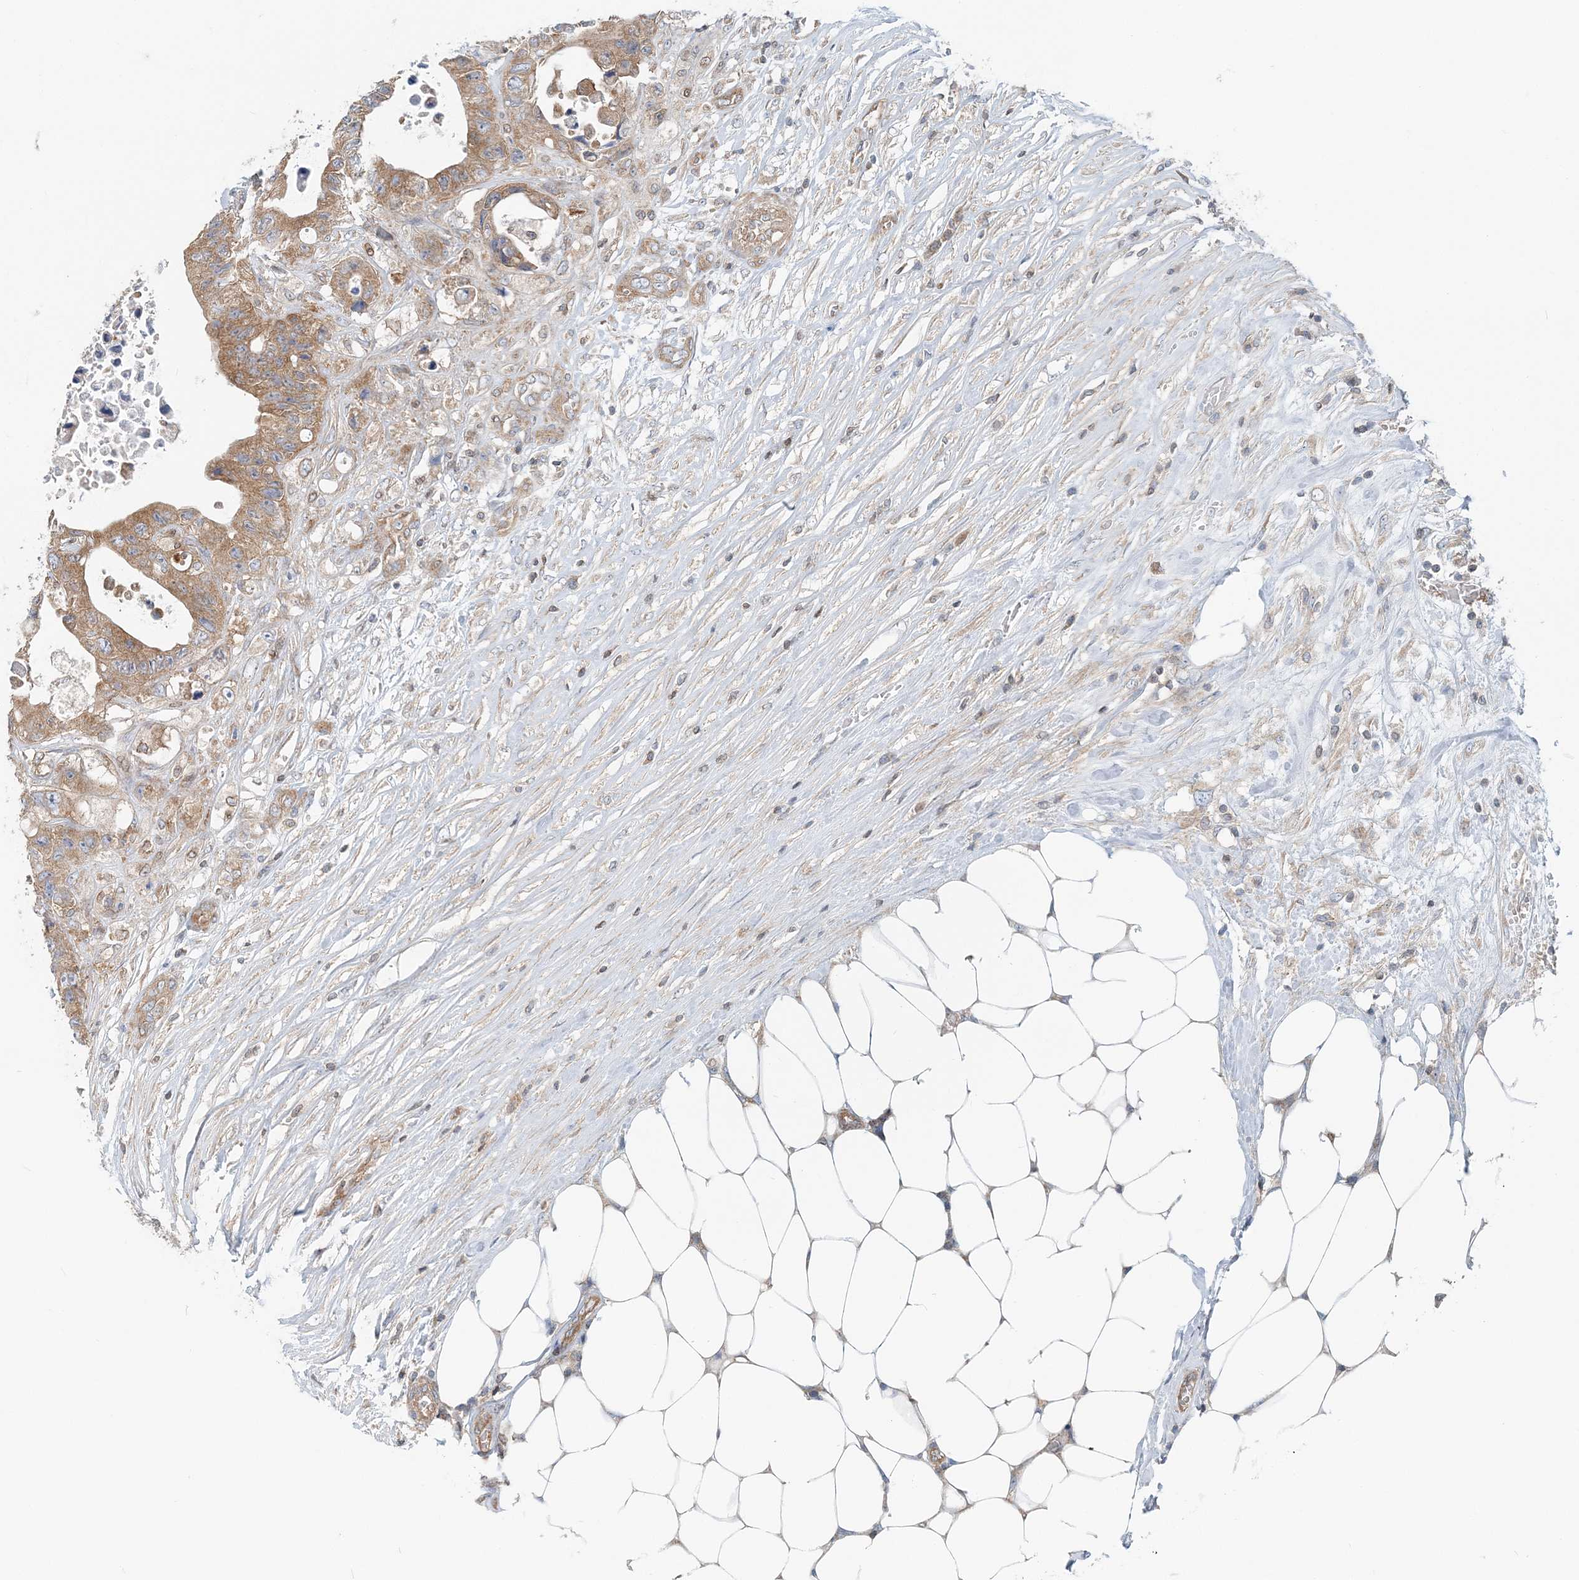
{"staining": {"intensity": "moderate", "quantity": ">75%", "location": "cytoplasmic/membranous"}, "tissue": "colorectal cancer", "cell_type": "Tumor cells", "image_type": "cancer", "snomed": [{"axis": "morphology", "description": "Adenocarcinoma, NOS"}, {"axis": "topography", "description": "Colon"}], "caption": "About >75% of tumor cells in colorectal cancer reveal moderate cytoplasmic/membranous protein expression as visualized by brown immunohistochemical staining.", "gene": "MOB4", "patient": {"sex": "female", "age": 46}}